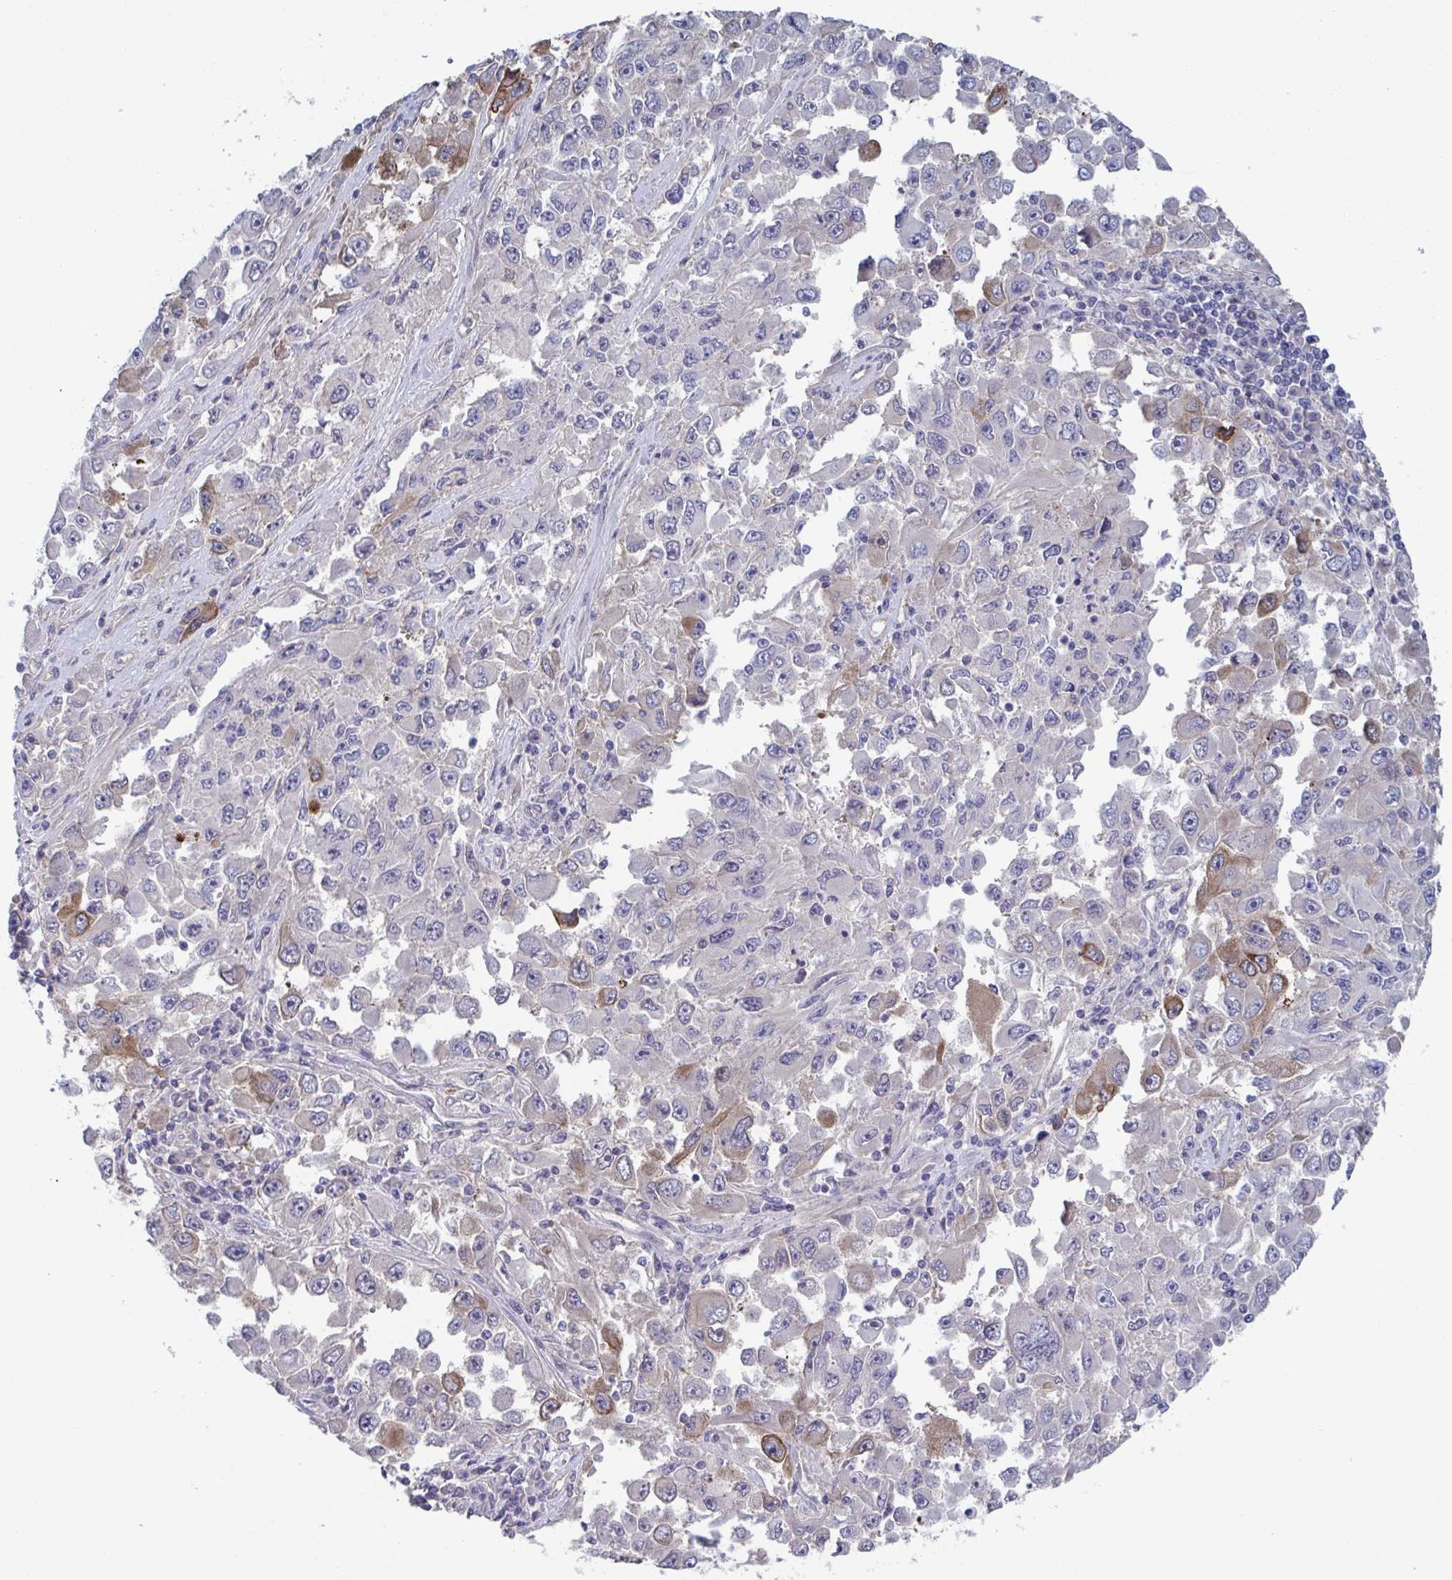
{"staining": {"intensity": "moderate", "quantity": "25%-75%", "location": "cytoplasmic/membranous"}, "tissue": "melanoma", "cell_type": "Tumor cells", "image_type": "cancer", "snomed": [{"axis": "morphology", "description": "Malignant melanoma, Metastatic site"}, {"axis": "topography", "description": "Lymph node"}], "caption": "Immunohistochemistry histopathology image of neoplastic tissue: human melanoma stained using immunohistochemistry (IHC) exhibits medium levels of moderate protein expression localized specifically in the cytoplasmic/membranous of tumor cells, appearing as a cytoplasmic/membranous brown color.", "gene": "STK26", "patient": {"sex": "female", "age": 67}}